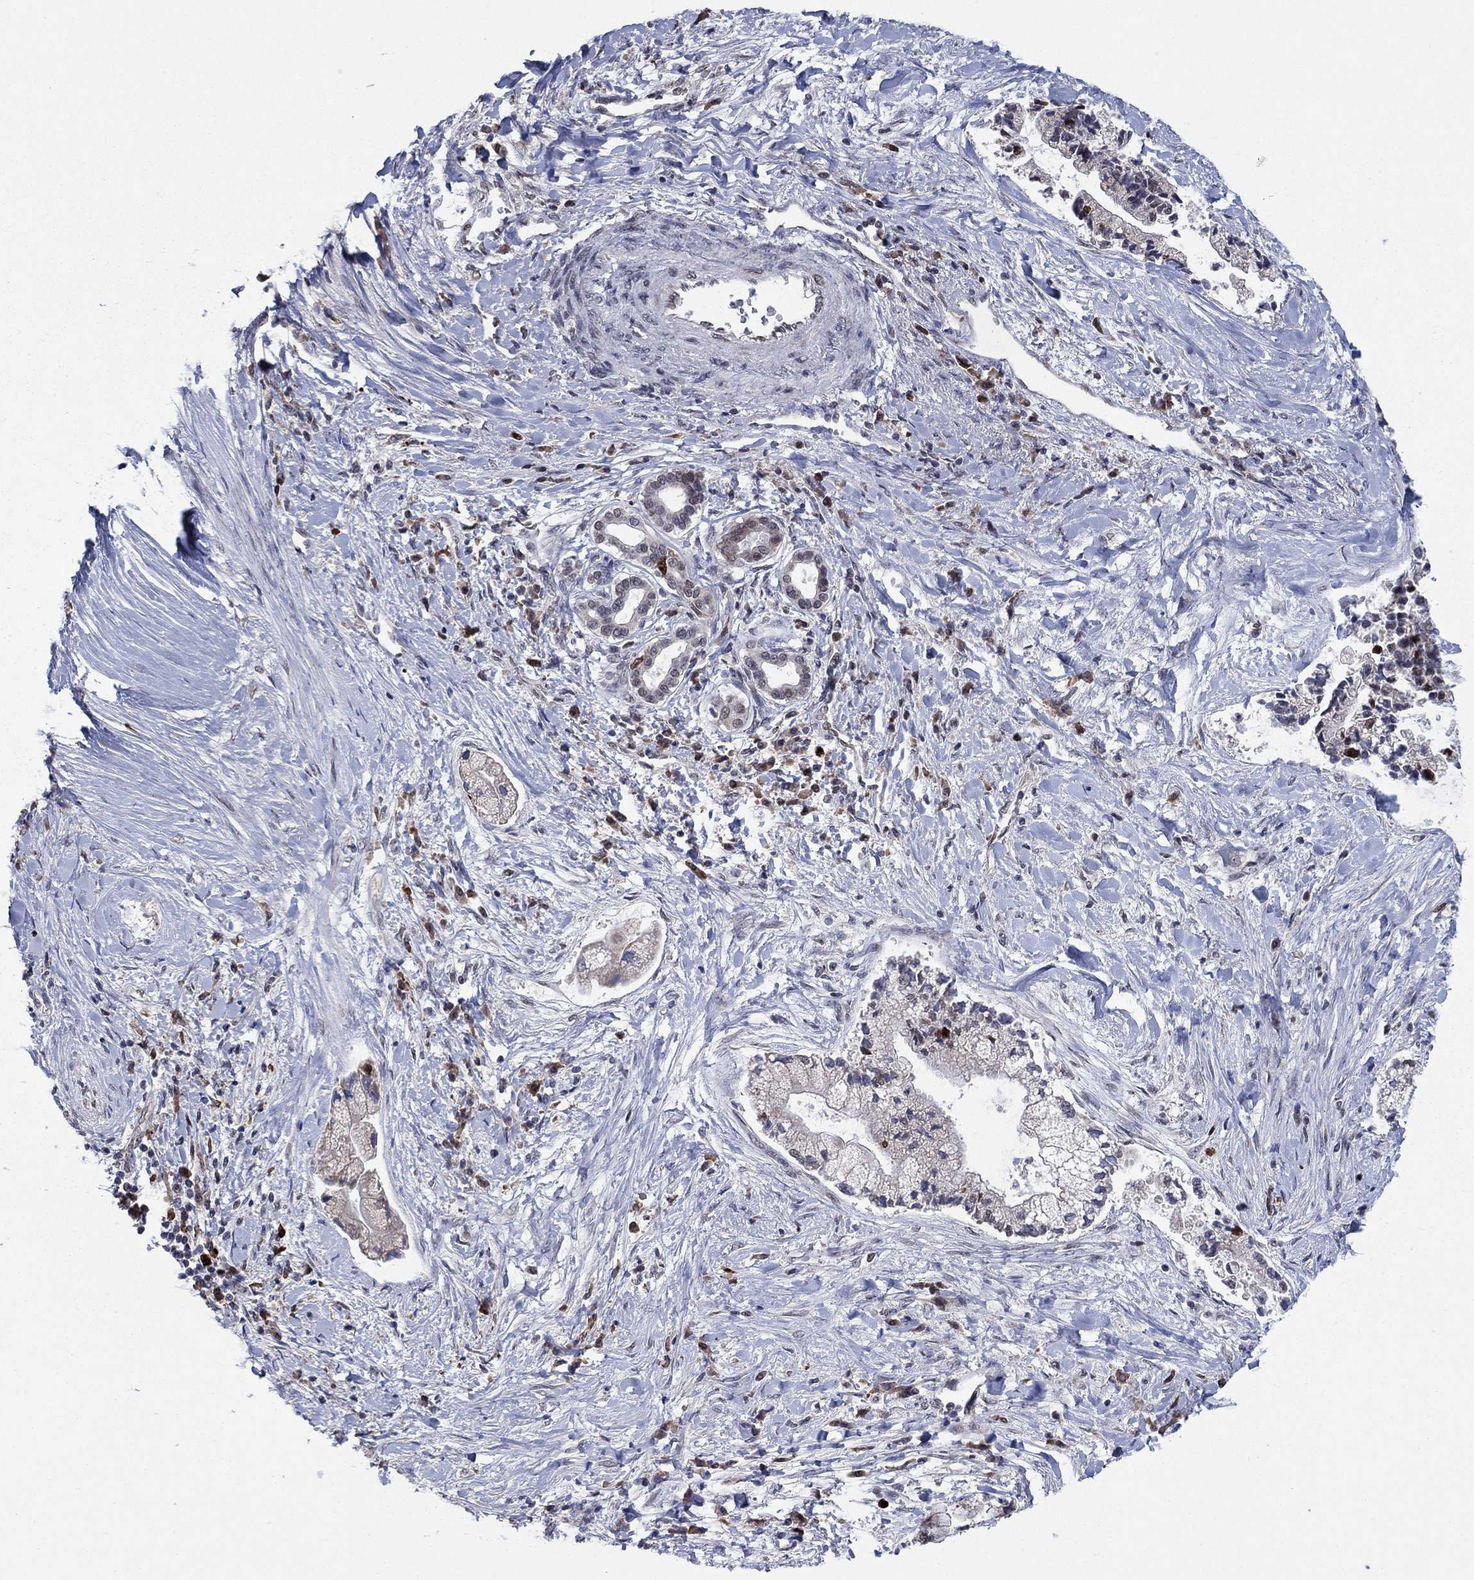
{"staining": {"intensity": "strong", "quantity": "<25%", "location": "nuclear"}, "tissue": "liver cancer", "cell_type": "Tumor cells", "image_type": "cancer", "snomed": [{"axis": "morphology", "description": "Cholangiocarcinoma"}, {"axis": "topography", "description": "Liver"}], "caption": "Human cholangiocarcinoma (liver) stained for a protein (brown) exhibits strong nuclear positive expression in about <25% of tumor cells.", "gene": "CDCA5", "patient": {"sex": "male", "age": 50}}